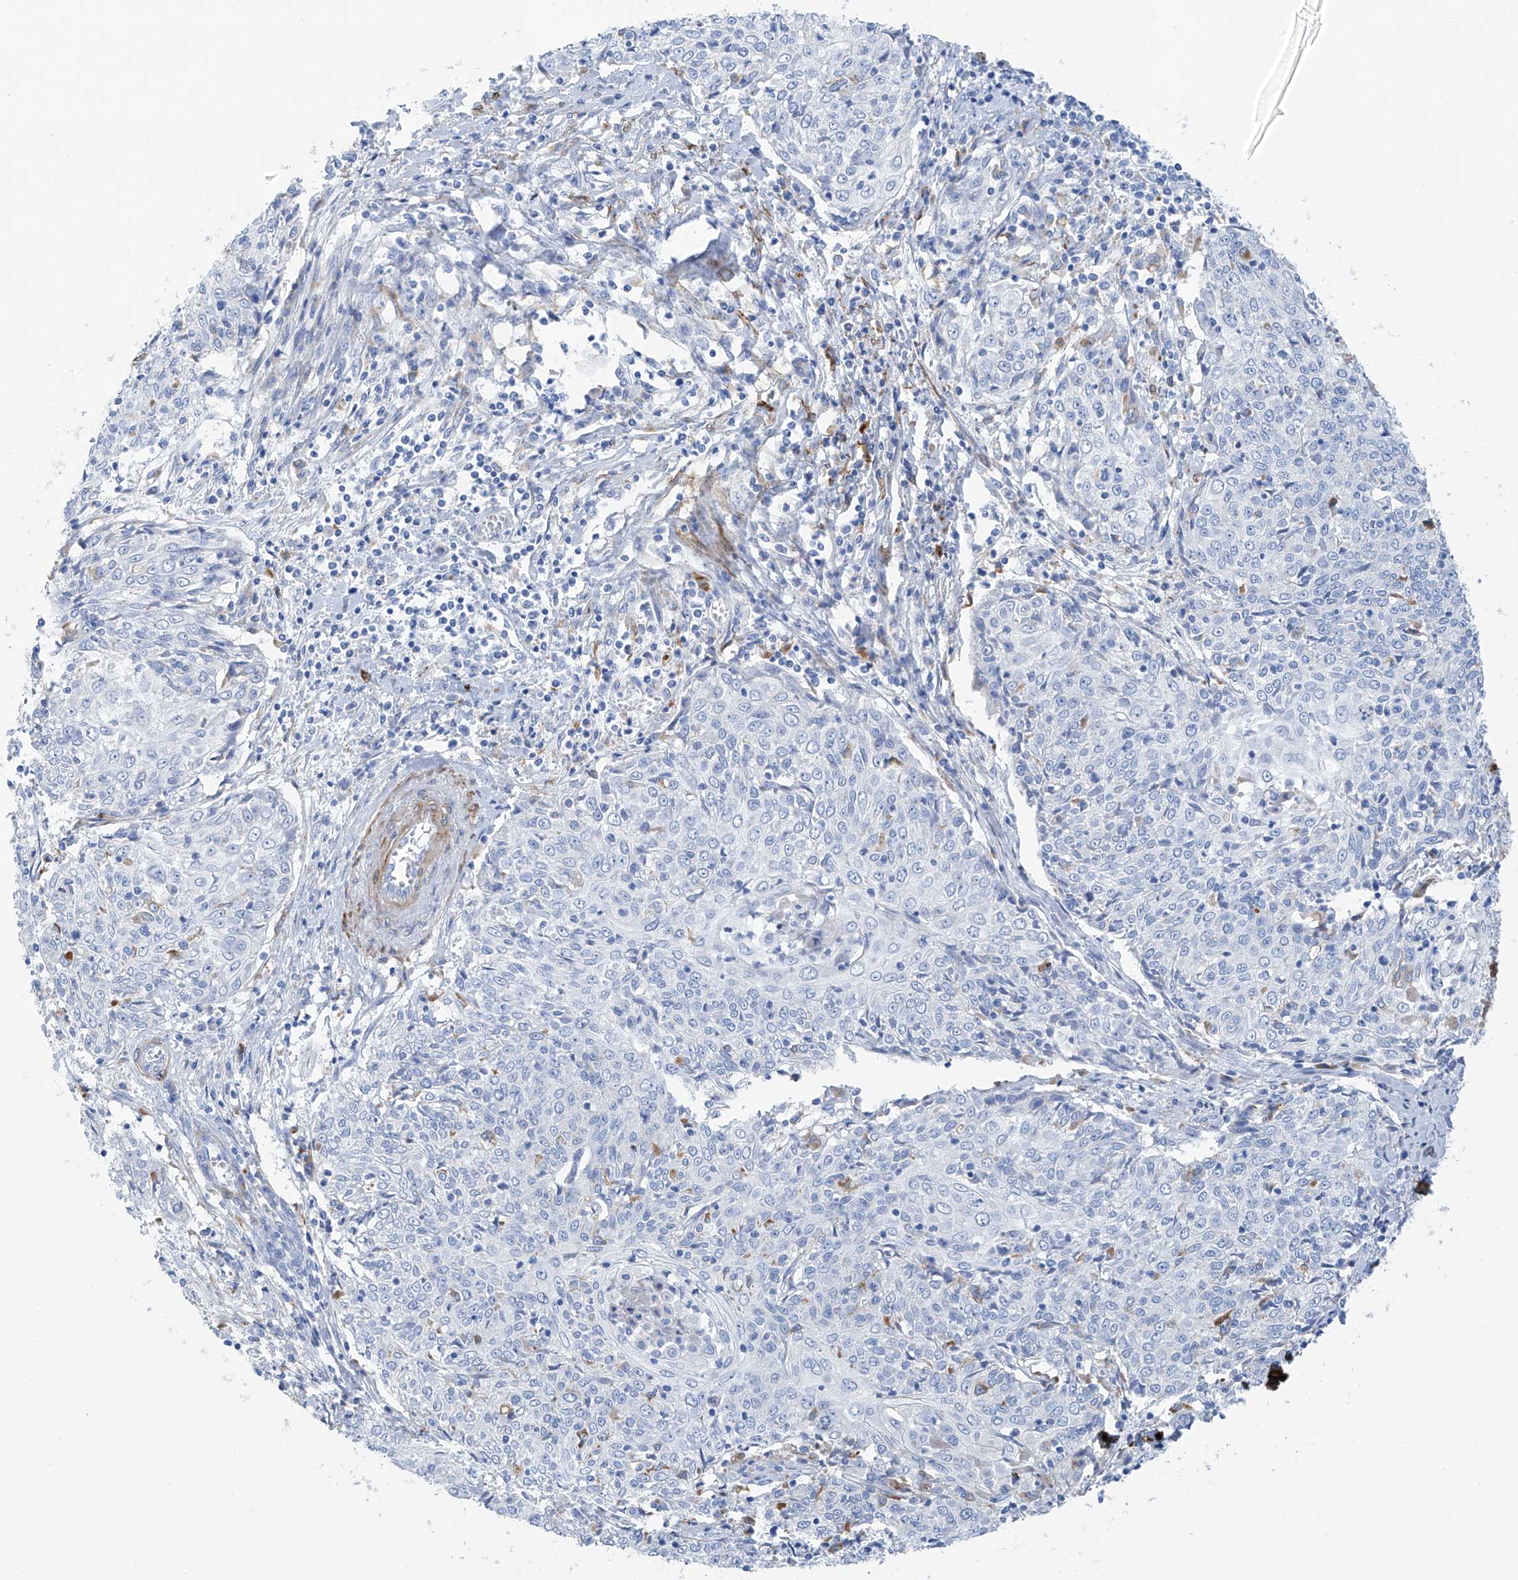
{"staining": {"intensity": "negative", "quantity": "none", "location": "none"}, "tissue": "cervical cancer", "cell_type": "Tumor cells", "image_type": "cancer", "snomed": [{"axis": "morphology", "description": "Squamous cell carcinoma, NOS"}, {"axis": "topography", "description": "Cervix"}], "caption": "Histopathology image shows no protein expression in tumor cells of cervical cancer (squamous cell carcinoma) tissue. (DAB immunohistochemistry (IHC), high magnification).", "gene": "GLMP", "patient": {"sex": "female", "age": 48}}